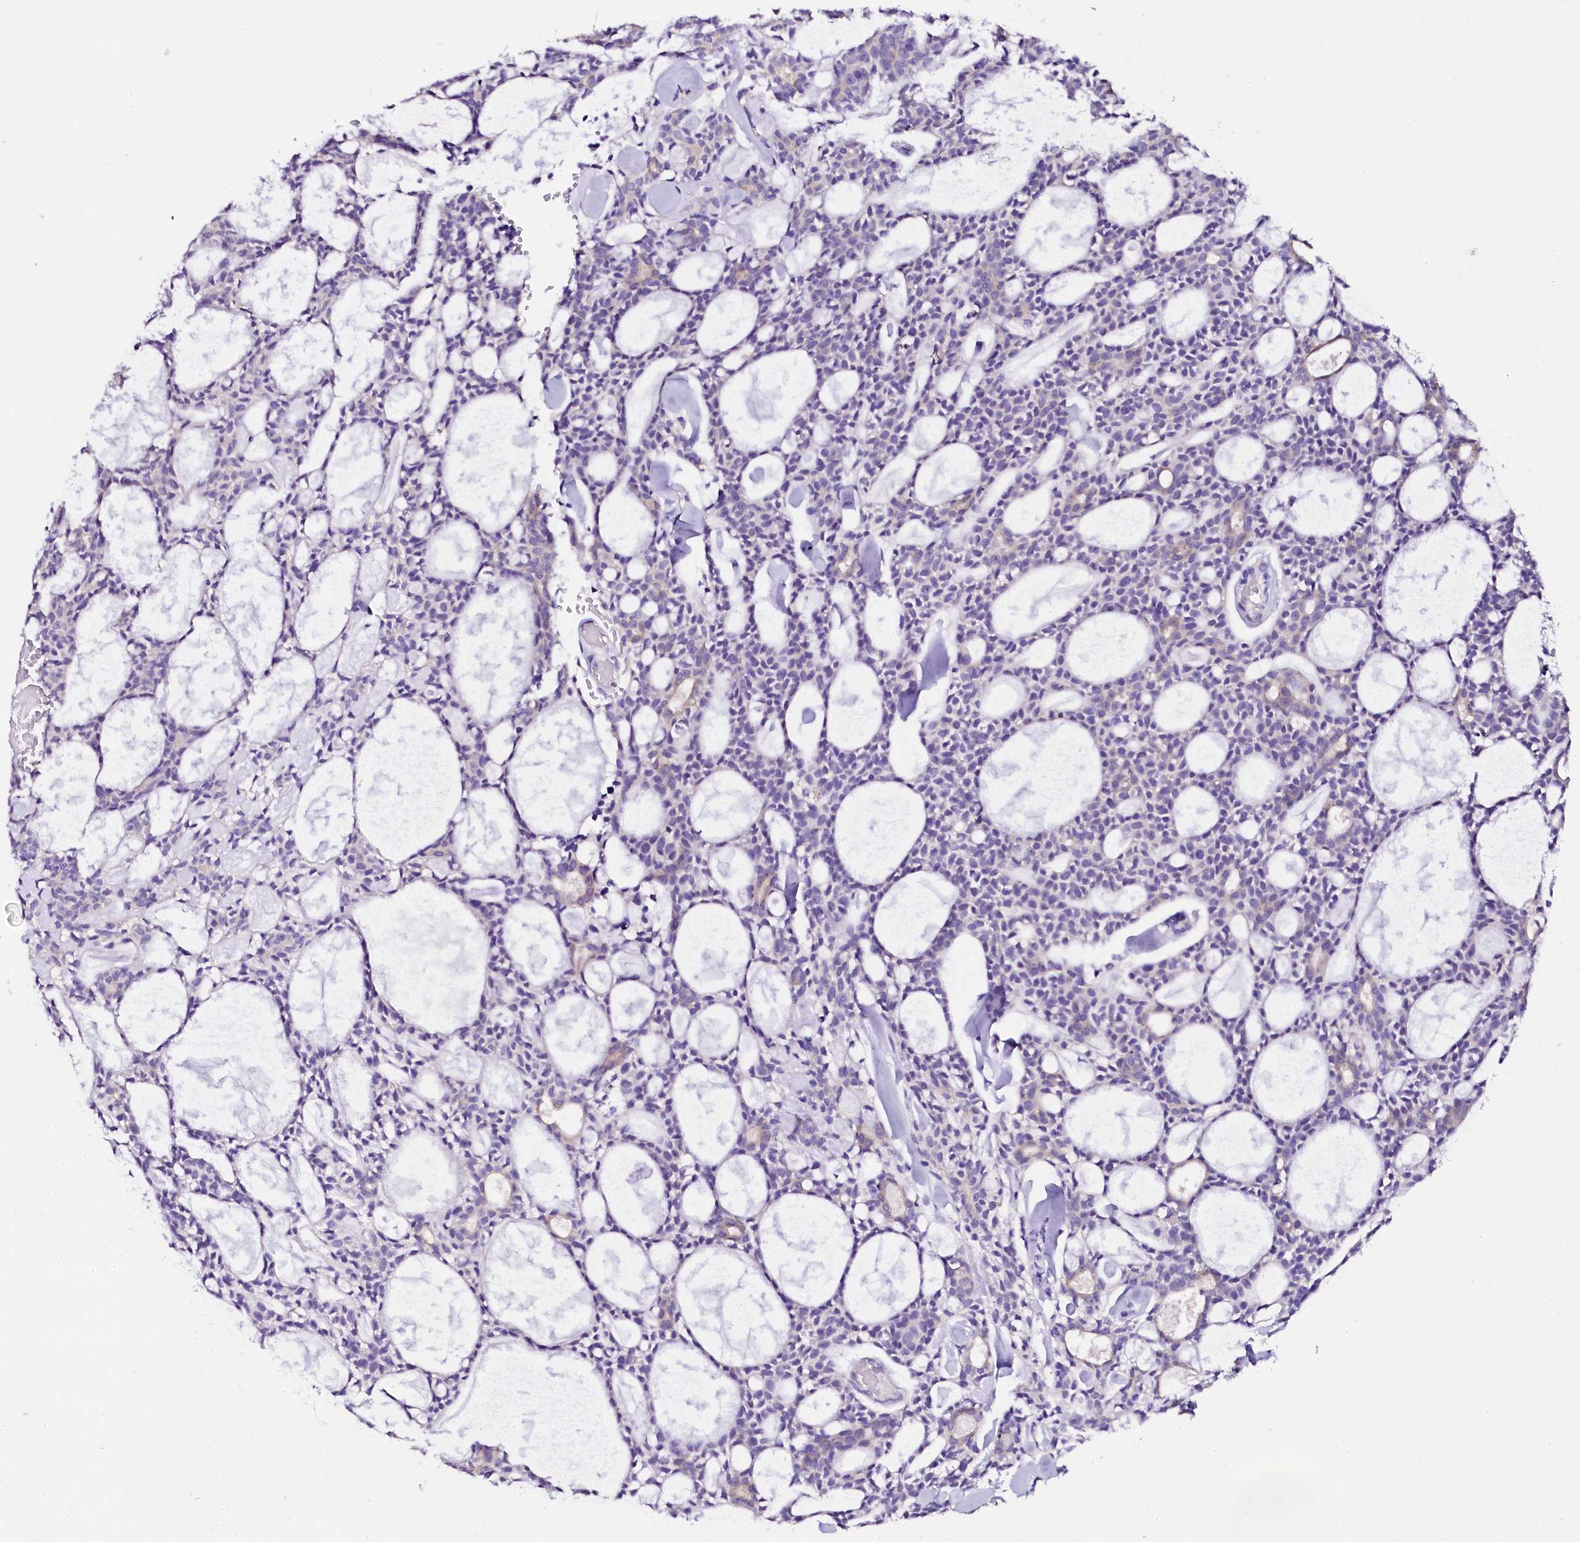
{"staining": {"intensity": "negative", "quantity": "none", "location": "none"}, "tissue": "head and neck cancer", "cell_type": "Tumor cells", "image_type": "cancer", "snomed": [{"axis": "morphology", "description": "Adenocarcinoma, NOS"}, {"axis": "topography", "description": "Salivary gland"}, {"axis": "topography", "description": "Head-Neck"}], "caption": "Head and neck adenocarcinoma was stained to show a protein in brown. There is no significant positivity in tumor cells.", "gene": "NAA16", "patient": {"sex": "male", "age": 55}}